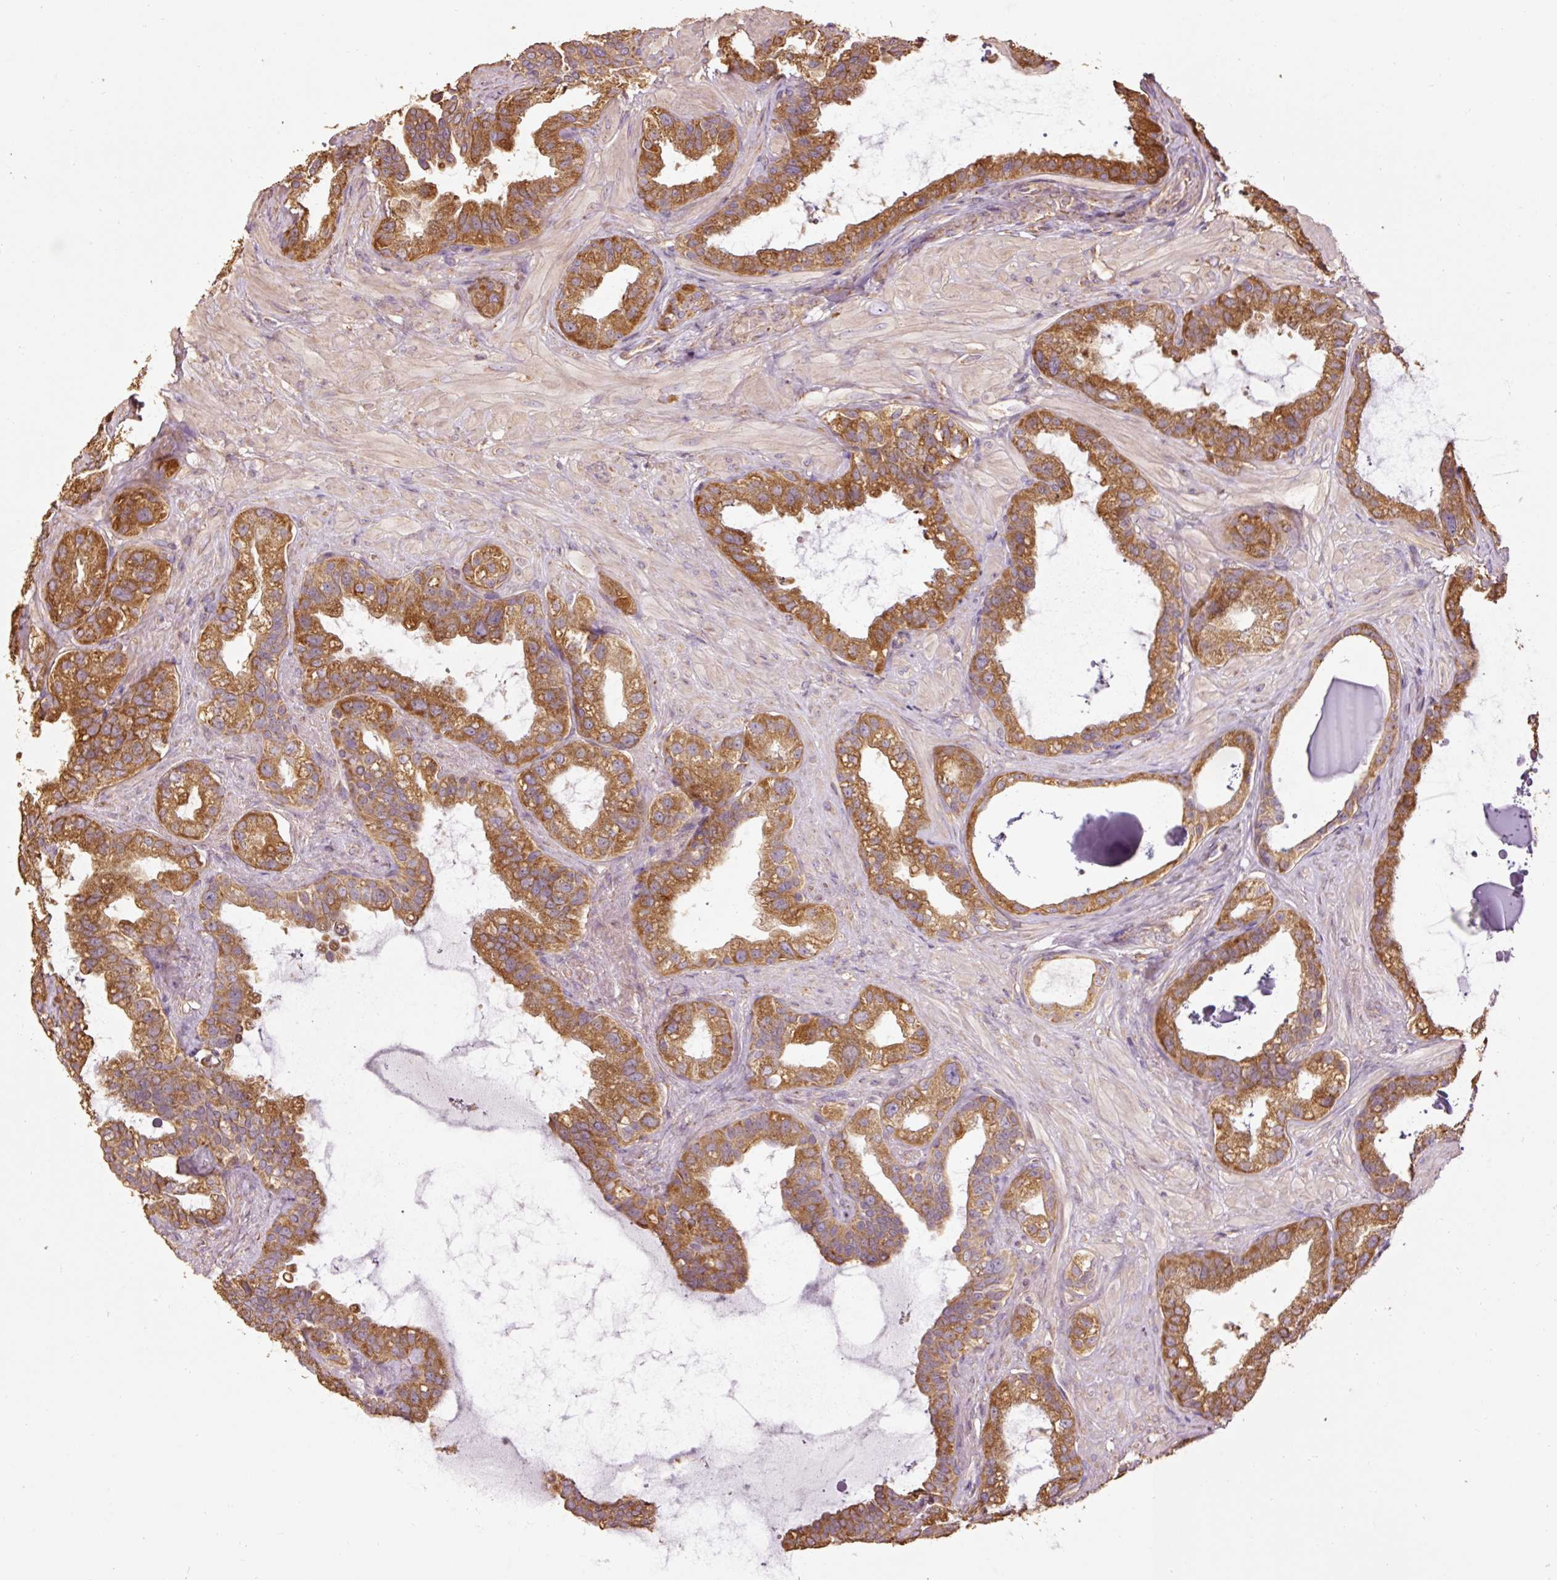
{"staining": {"intensity": "moderate", "quantity": ">75%", "location": "cytoplasmic/membranous"}, "tissue": "seminal vesicle", "cell_type": "Glandular cells", "image_type": "normal", "snomed": [{"axis": "morphology", "description": "Normal tissue, NOS"}, {"axis": "topography", "description": "Seminal veicle"}, {"axis": "topography", "description": "Peripheral nerve tissue"}], "caption": "Immunohistochemistry (IHC) (DAB (3,3'-diaminobenzidine)) staining of unremarkable human seminal vesicle exhibits moderate cytoplasmic/membranous protein staining in approximately >75% of glandular cells.", "gene": "EFHC1", "patient": {"sex": "male", "age": 76}}